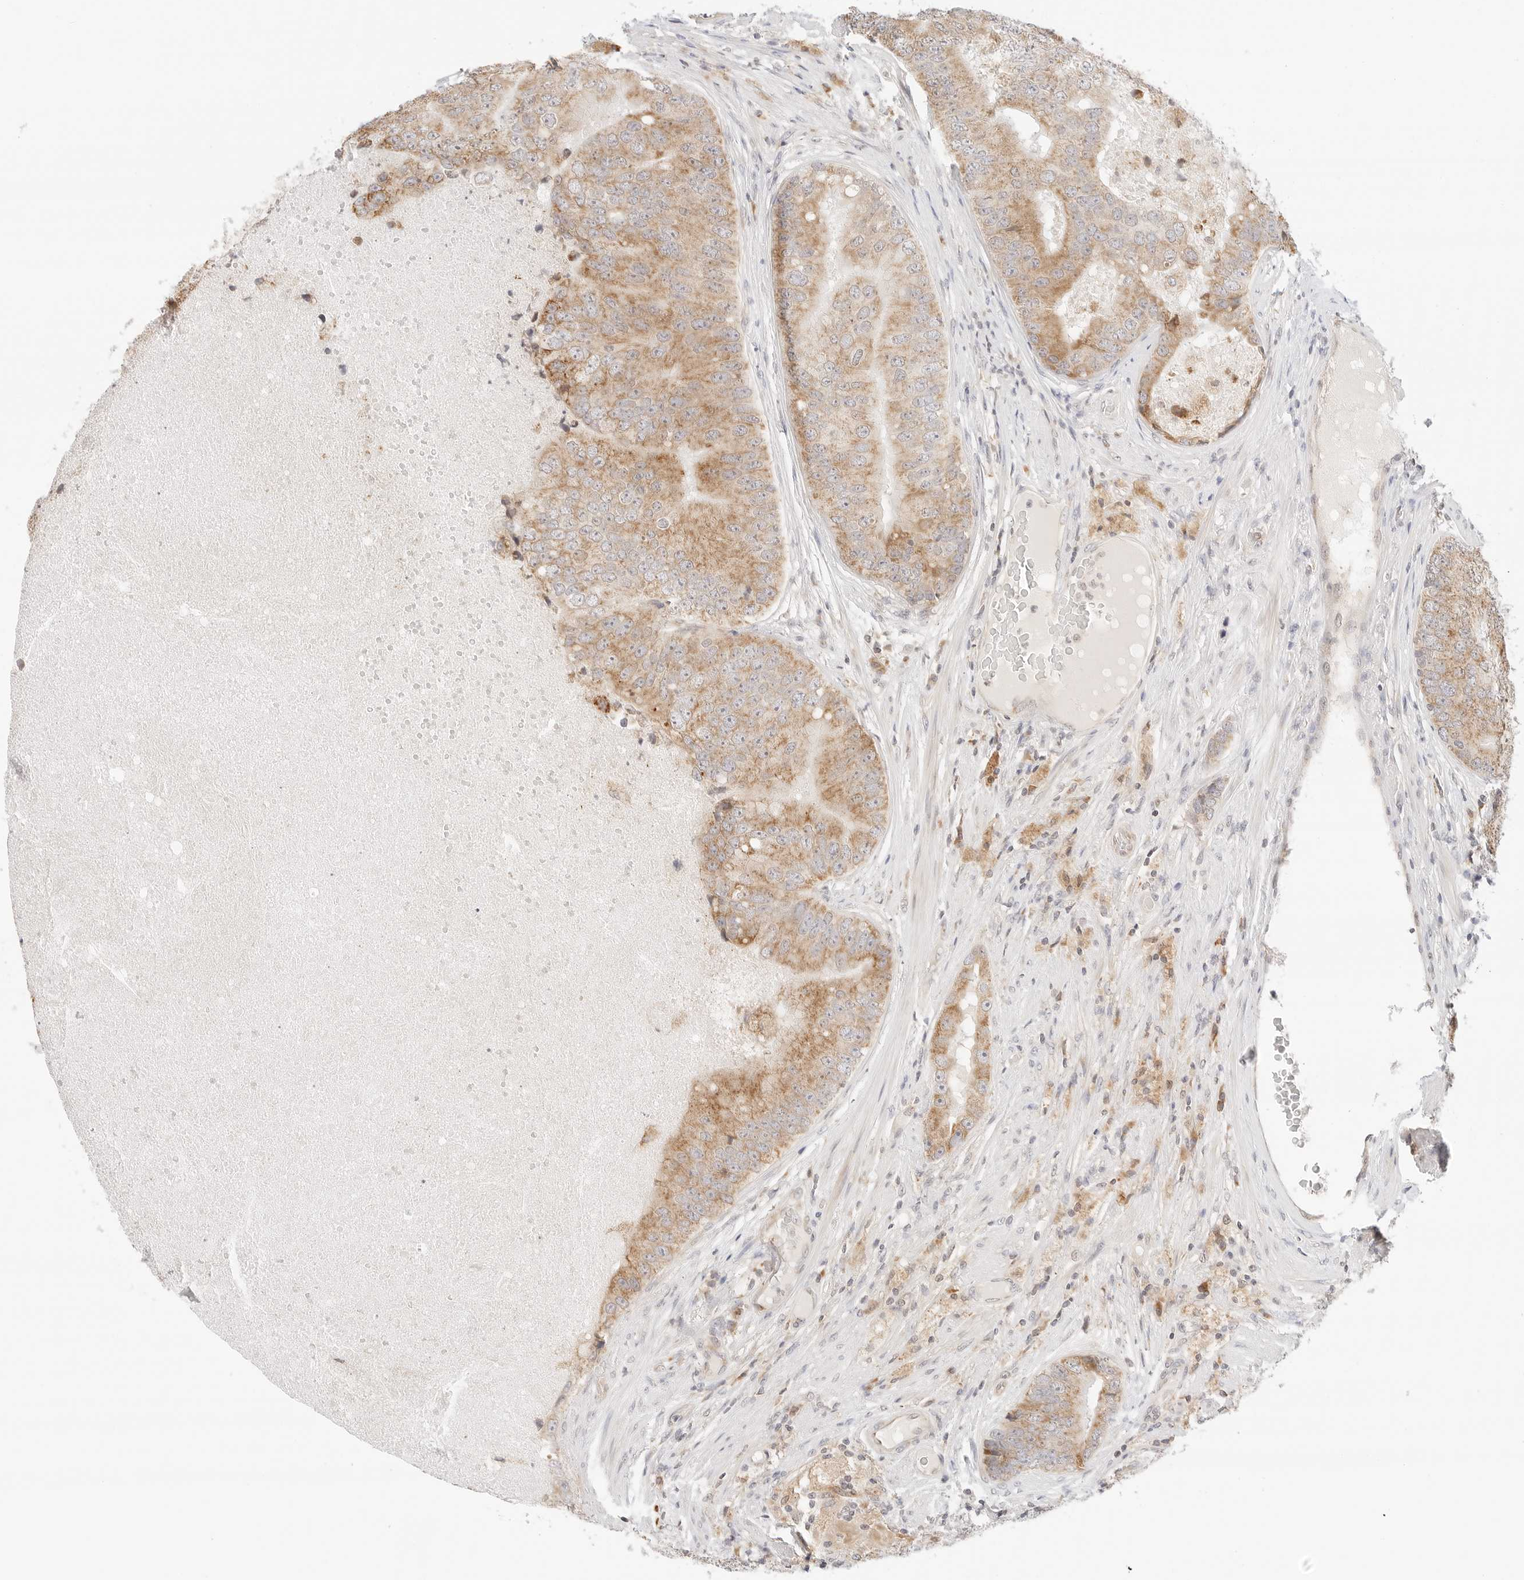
{"staining": {"intensity": "moderate", "quantity": ">75%", "location": "cytoplasmic/membranous"}, "tissue": "prostate cancer", "cell_type": "Tumor cells", "image_type": "cancer", "snomed": [{"axis": "morphology", "description": "Adenocarcinoma, High grade"}, {"axis": "topography", "description": "Prostate"}], "caption": "This histopathology image reveals high-grade adenocarcinoma (prostate) stained with immunohistochemistry (IHC) to label a protein in brown. The cytoplasmic/membranous of tumor cells show moderate positivity for the protein. Nuclei are counter-stained blue.", "gene": "ERO1B", "patient": {"sex": "male", "age": 70}}